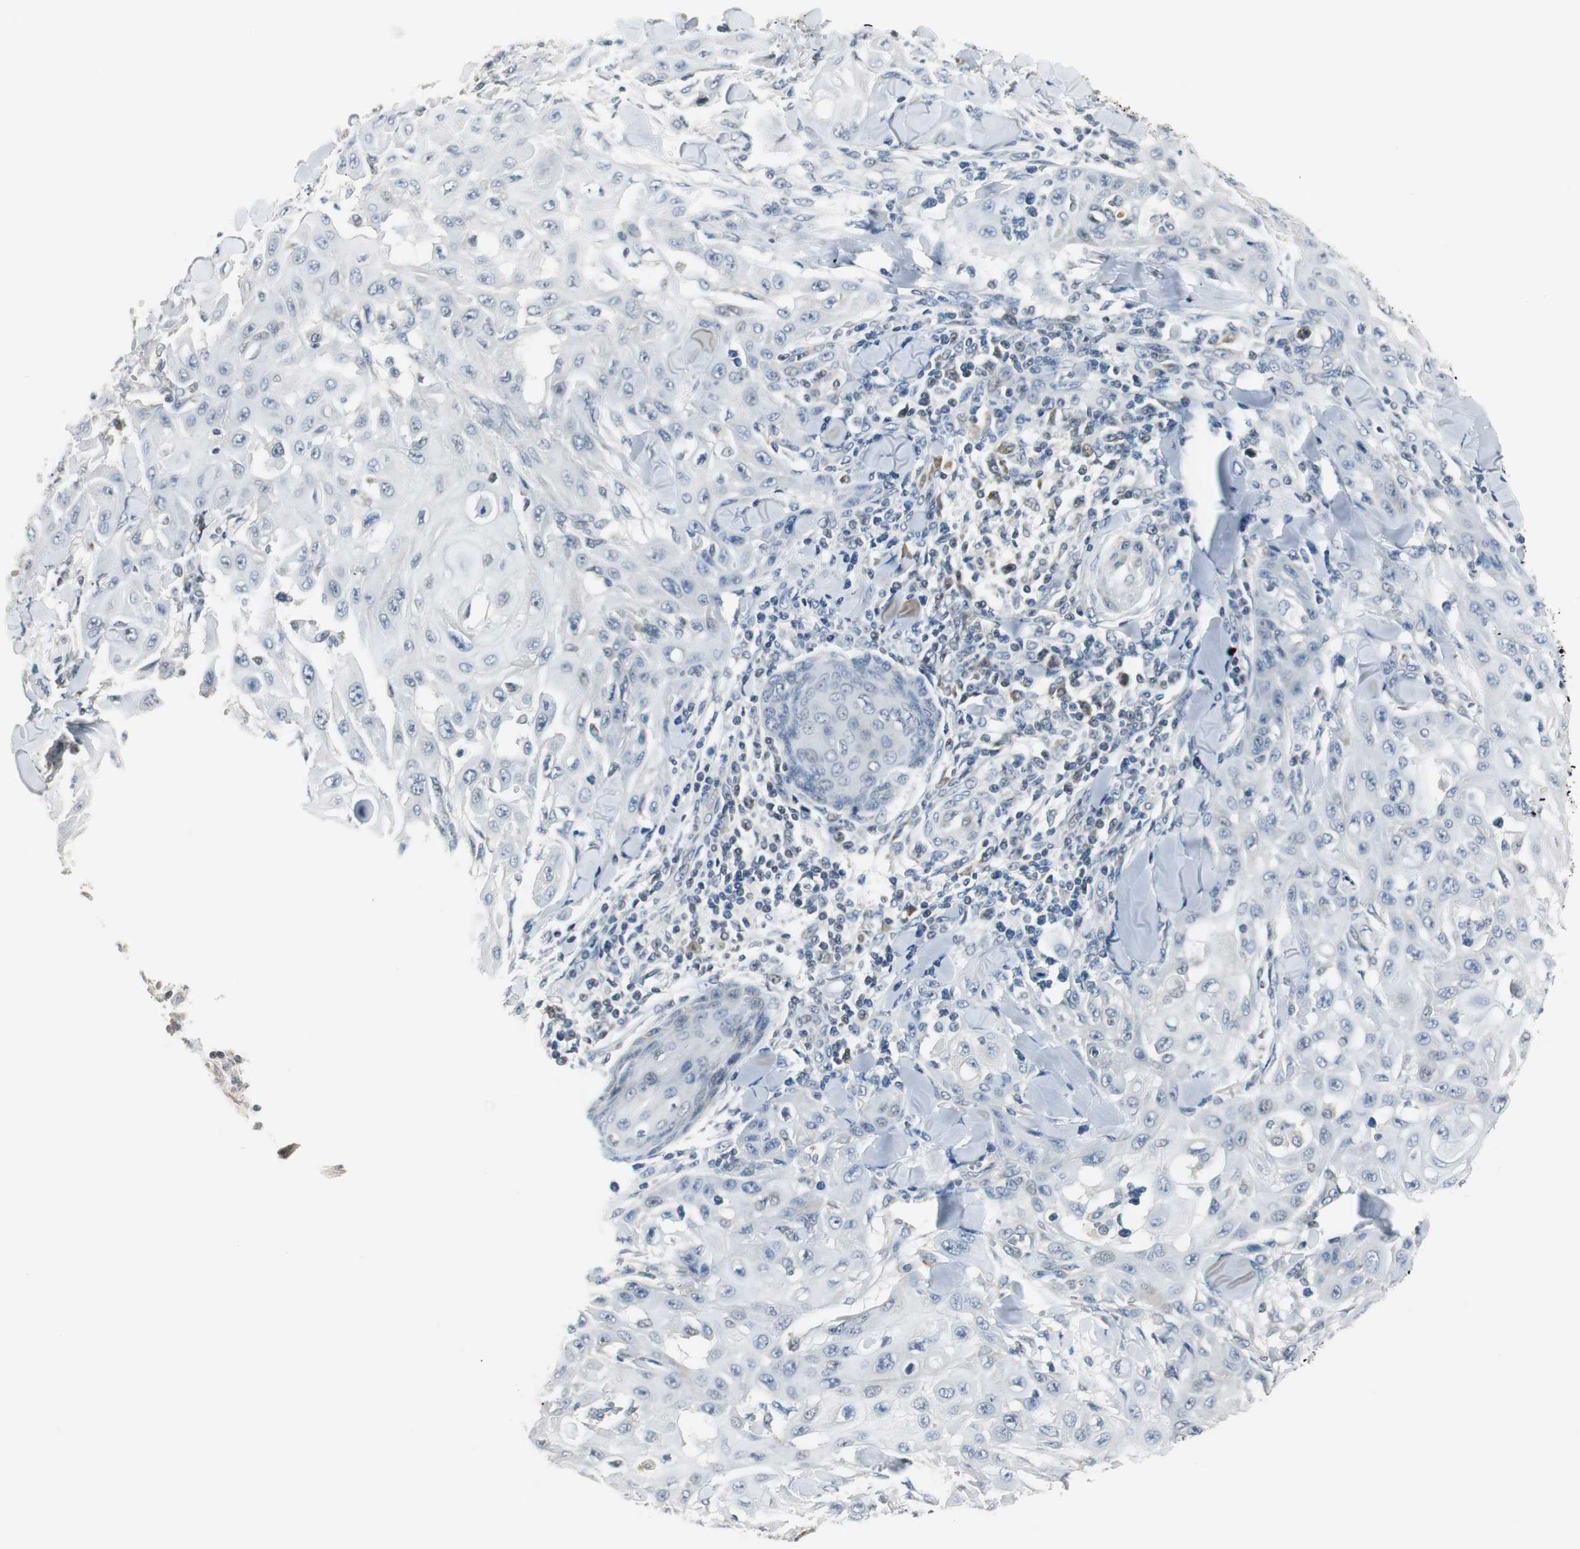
{"staining": {"intensity": "negative", "quantity": "none", "location": "none"}, "tissue": "skin cancer", "cell_type": "Tumor cells", "image_type": "cancer", "snomed": [{"axis": "morphology", "description": "Squamous cell carcinoma, NOS"}, {"axis": "topography", "description": "Skin"}], "caption": "There is no significant positivity in tumor cells of squamous cell carcinoma (skin).", "gene": "CCT5", "patient": {"sex": "male", "age": 24}}